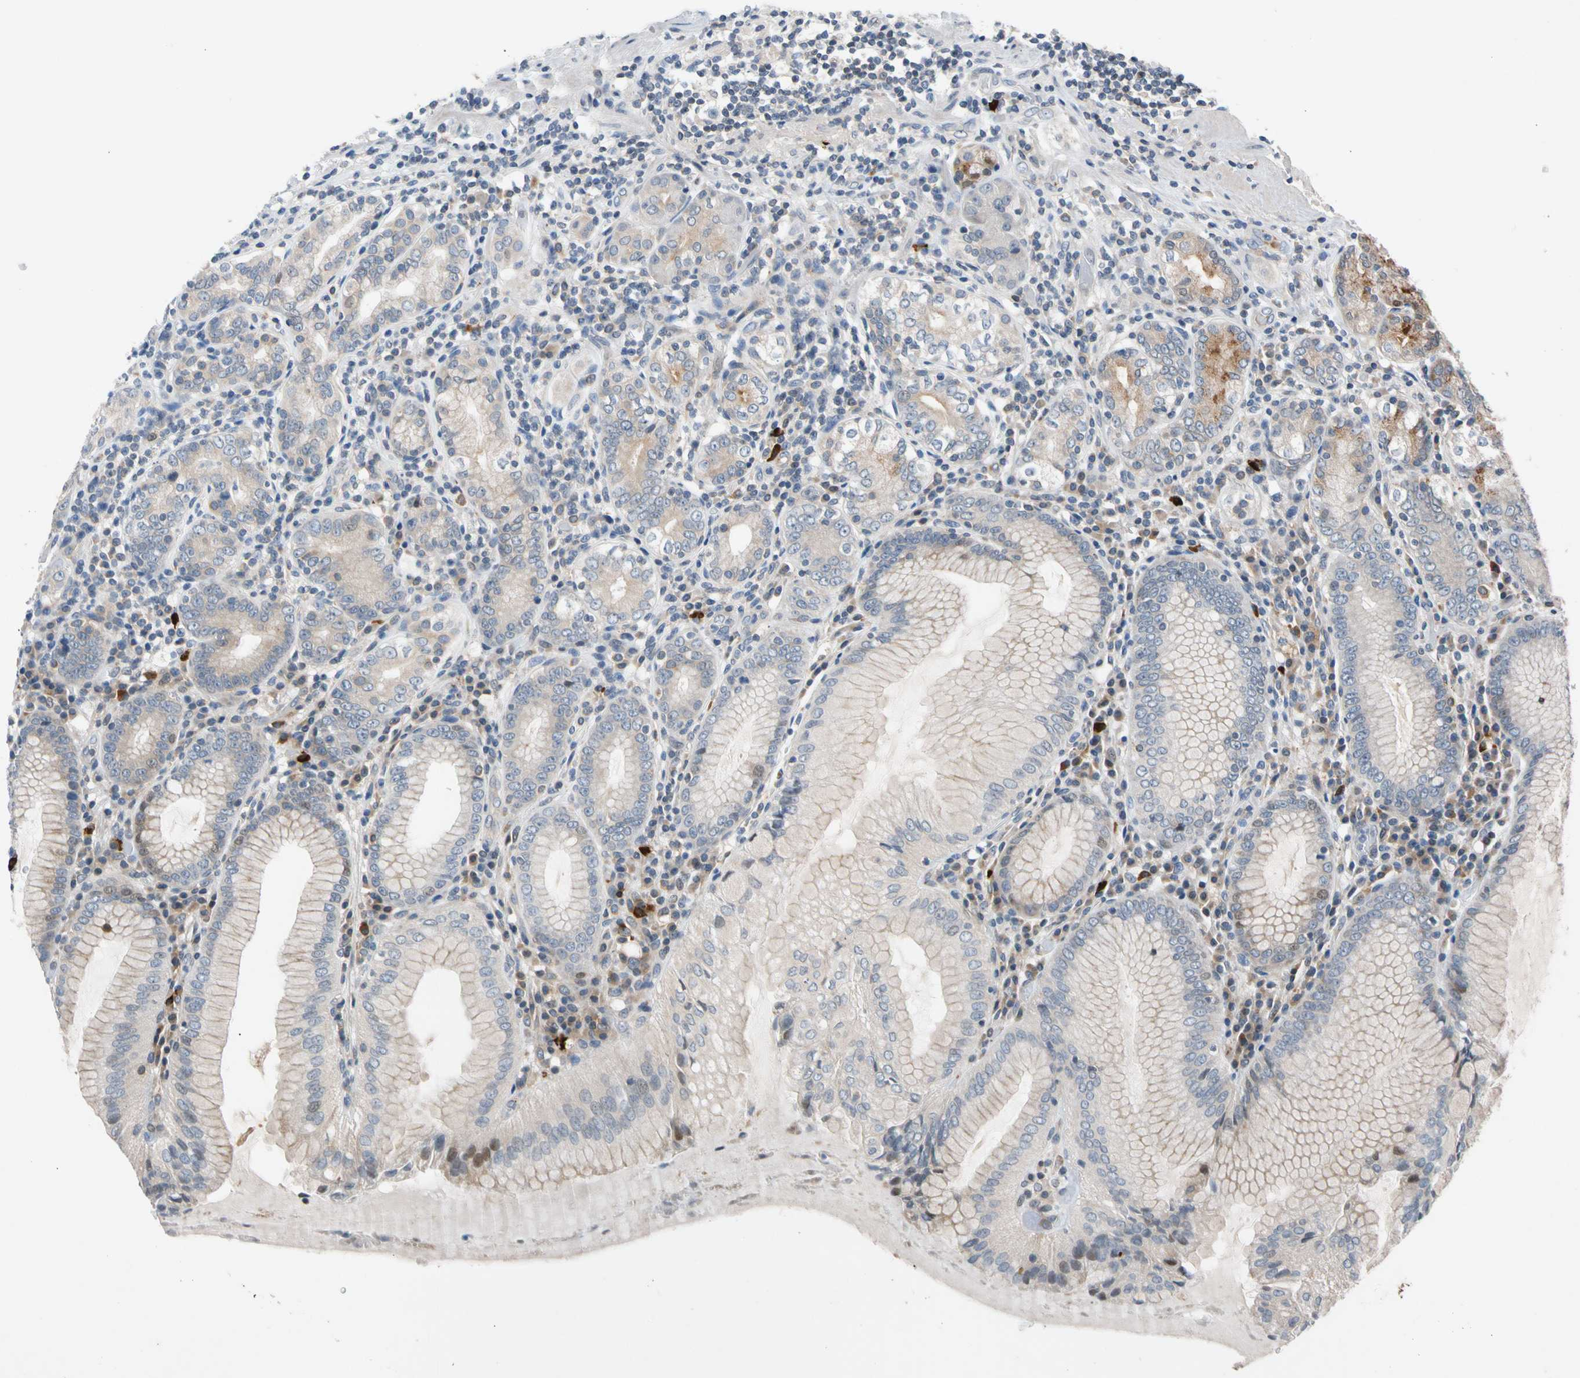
{"staining": {"intensity": "strong", "quantity": "<25%", "location": "cytoplasmic/membranous"}, "tissue": "stomach", "cell_type": "Glandular cells", "image_type": "normal", "snomed": [{"axis": "morphology", "description": "Normal tissue, NOS"}, {"axis": "topography", "description": "Stomach, lower"}], "caption": "Stomach stained with DAB immunohistochemistry (IHC) demonstrates medium levels of strong cytoplasmic/membranous staining in about <25% of glandular cells. The staining is performed using DAB brown chromogen to label protein expression. The nuclei are counter-stained blue using hematoxylin.", "gene": "CNST", "patient": {"sex": "female", "age": 76}}